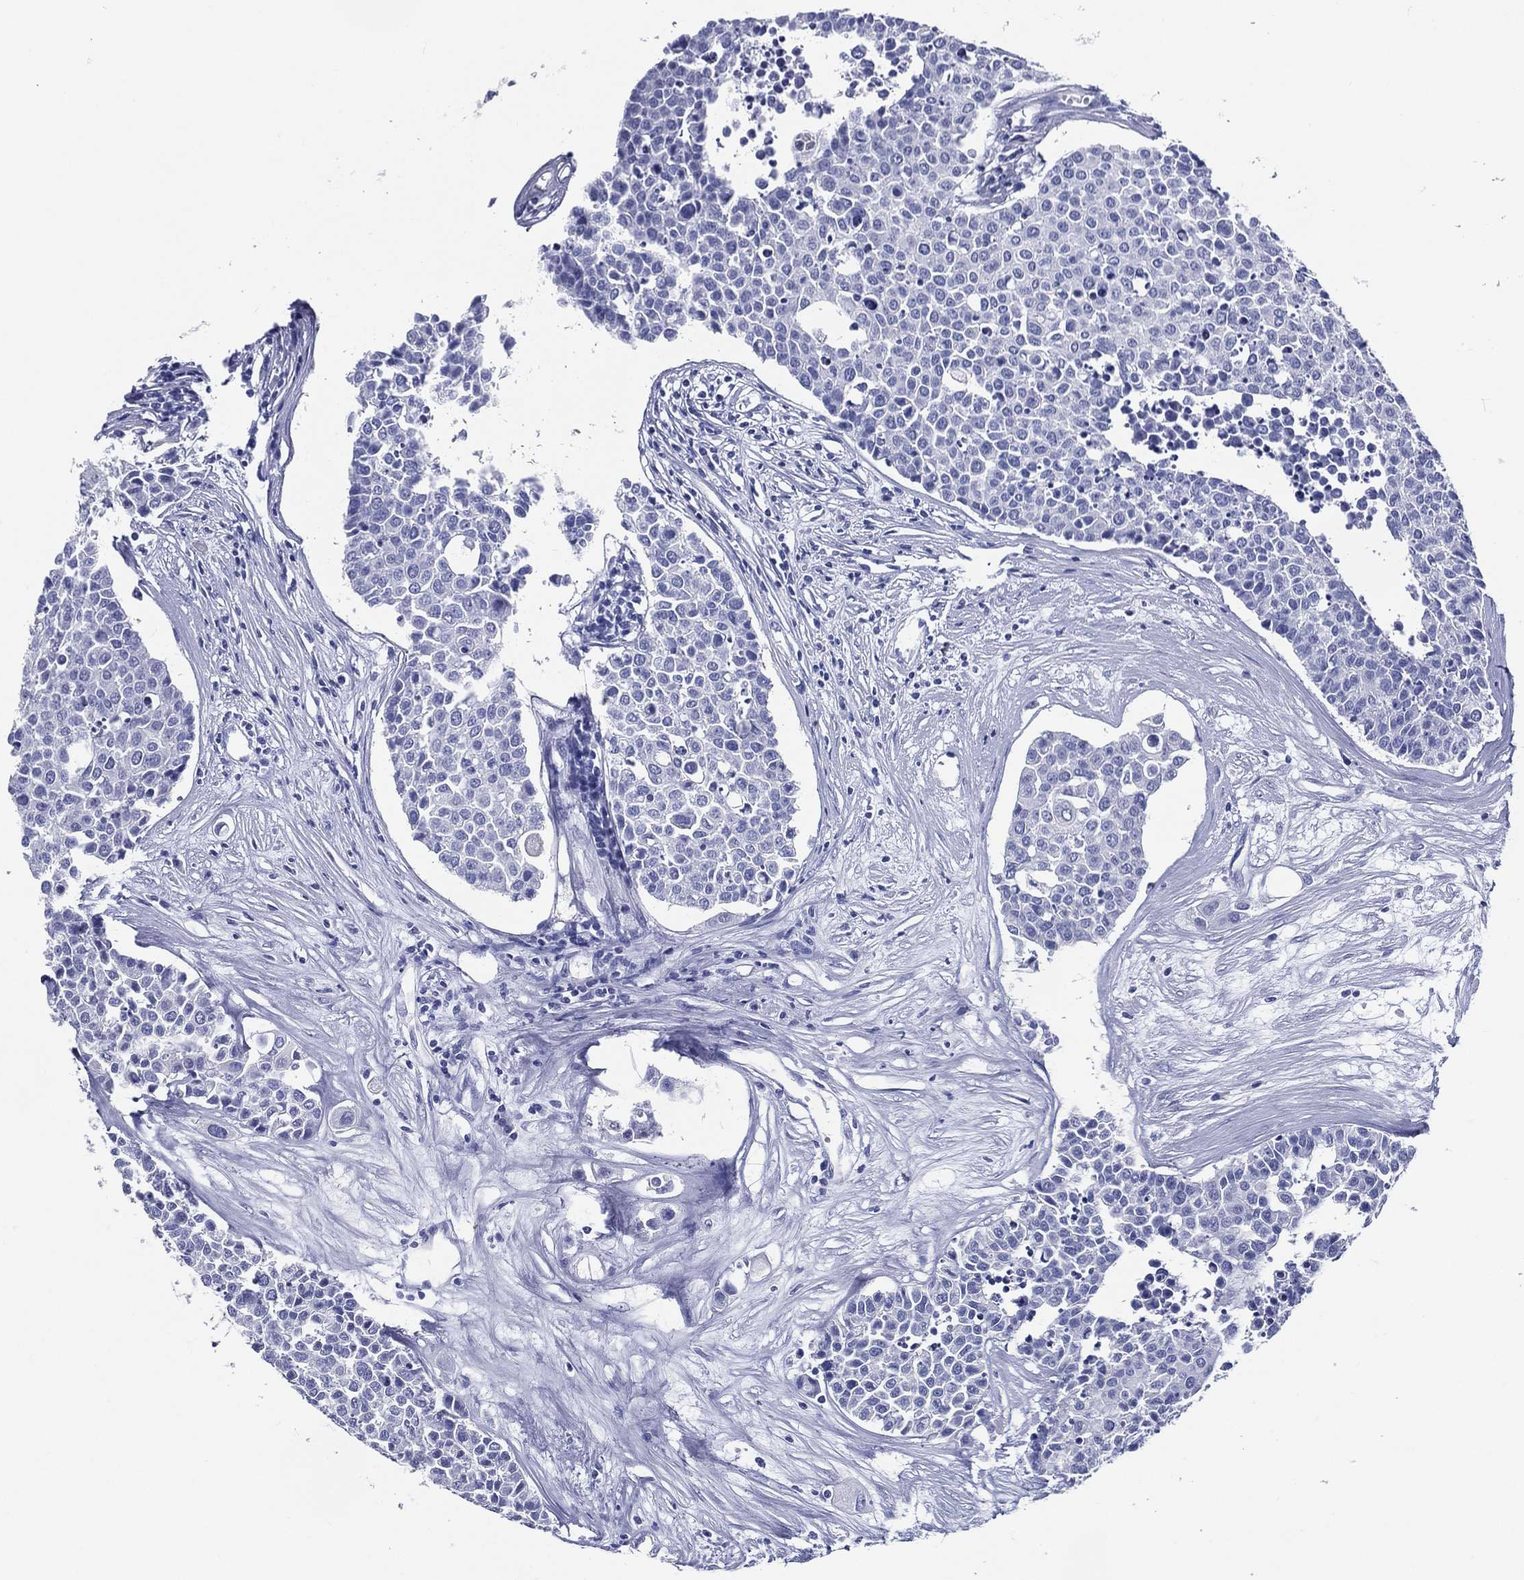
{"staining": {"intensity": "negative", "quantity": "none", "location": "none"}, "tissue": "carcinoid", "cell_type": "Tumor cells", "image_type": "cancer", "snomed": [{"axis": "morphology", "description": "Carcinoid, malignant, NOS"}, {"axis": "topography", "description": "Colon"}], "caption": "Immunohistochemistry image of human carcinoid (malignant) stained for a protein (brown), which displays no positivity in tumor cells.", "gene": "ACE2", "patient": {"sex": "male", "age": 81}}